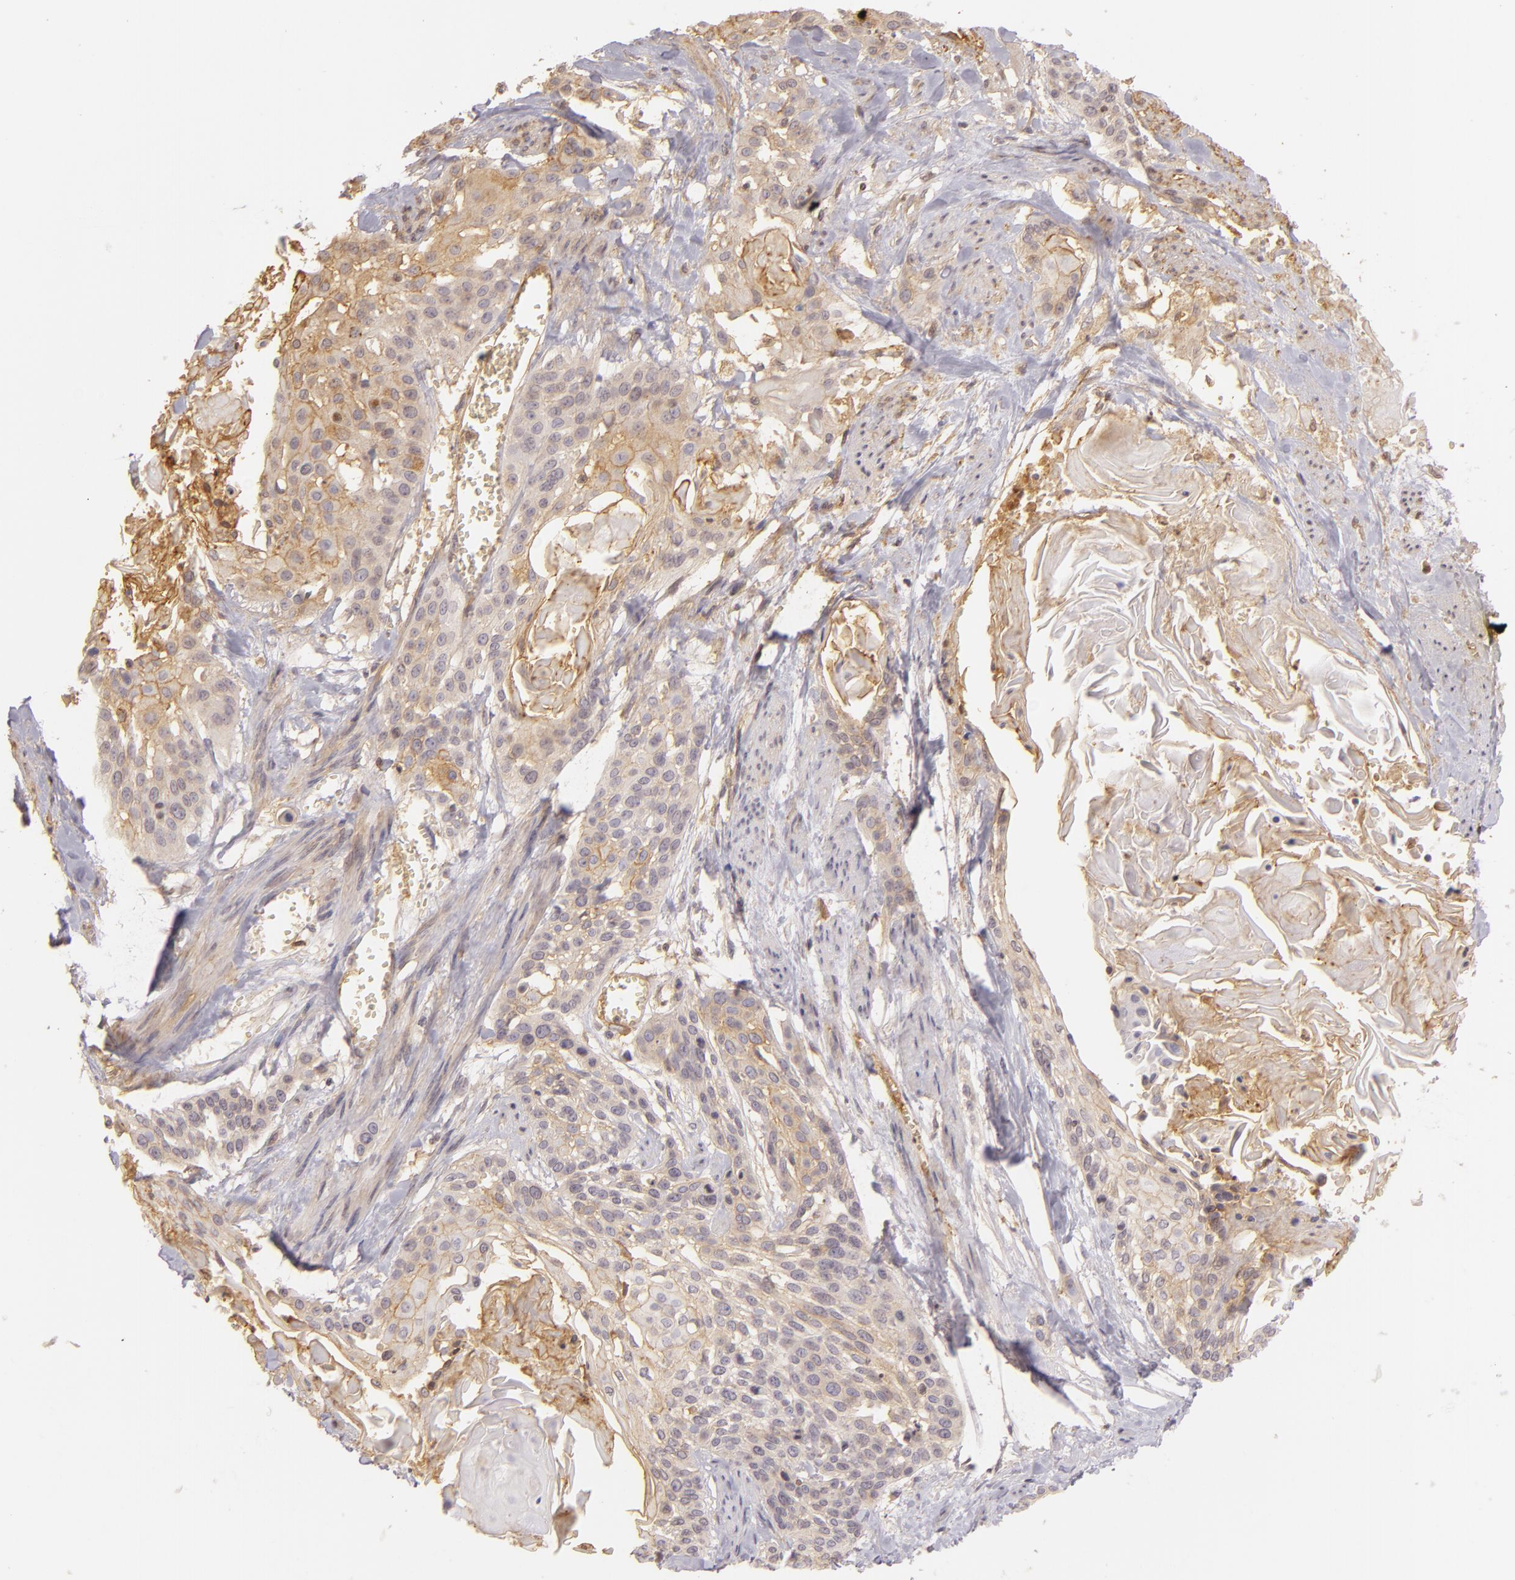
{"staining": {"intensity": "weak", "quantity": "25%-75%", "location": "cytoplasmic/membranous"}, "tissue": "cervical cancer", "cell_type": "Tumor cells", "image_type": "cancer", "snomed": [{"axis": "morphology", "description": "Squamous cell carcinoma, NOS"}, {"axis": "topography", "description": "Cervix"}], "caption": "A histopathology image of cervical cancer stained for a protein shows weak cytoplasmic/membranous brown staining in tumor cells. (DAB = brown stain, brightfield microscopy at high magnification).", "gene": "CD59", "patient": {"sex": "female", "age": 57}}